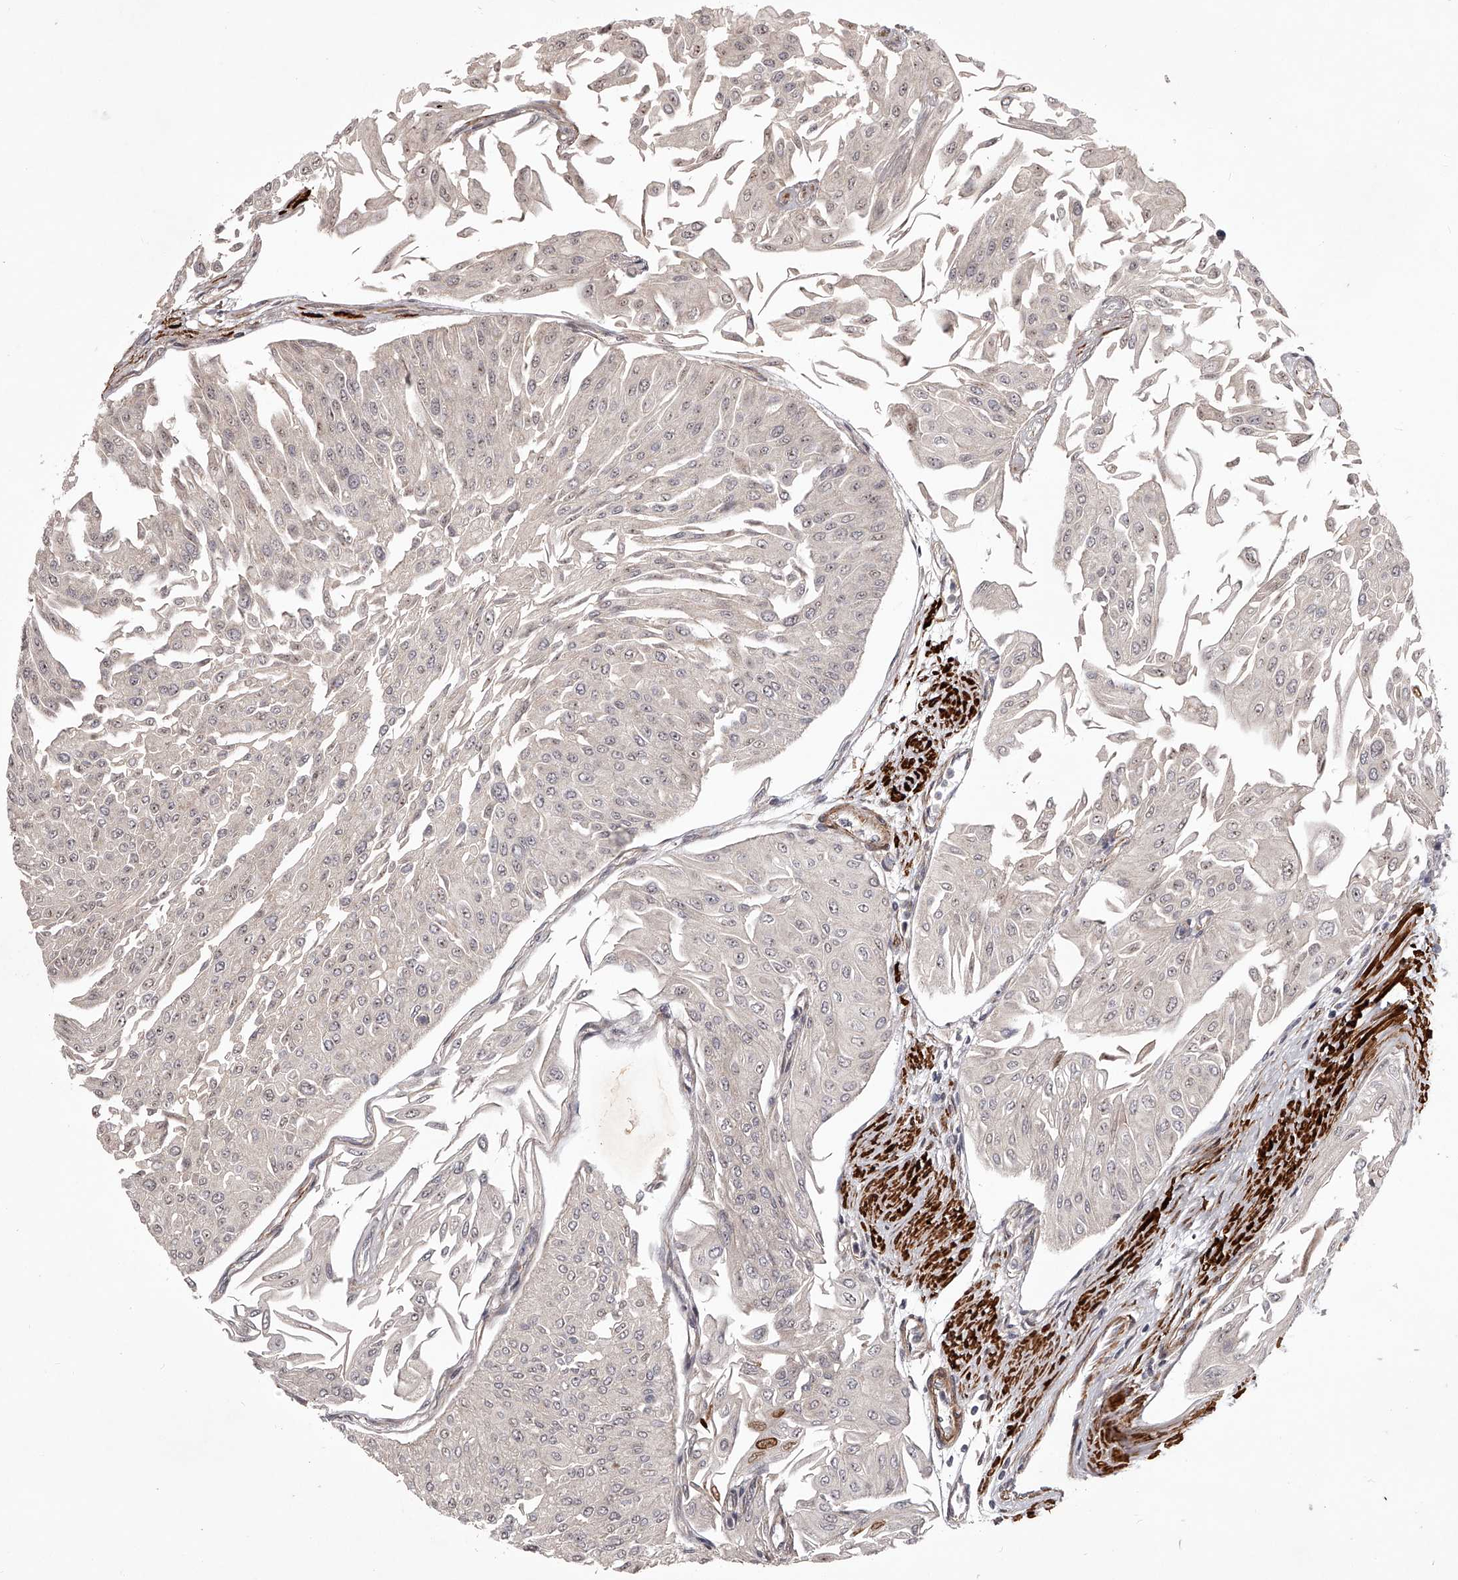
{"staining": {"intensity": "weak", "quantity": "<25%", "location": "nuclear"}, "tissue": "urothelial cancer", "cell_type": "Tumor cells", "image_type": "cancer", "snomed": [{"axis": "morphology", "description": "Urothelial carcinoma, Low grade"}, {"axis": "topography", "description": "Urinary bladder"}], "caption": "DAB (3,3'-diaminobenzidine) immunohistochemical staining of human urothelial carcinoma (low-grade) exhibits no significant expression in tumor cells.", "gene": "RRP36", "patient": {"sex": "male", "age": 67}}